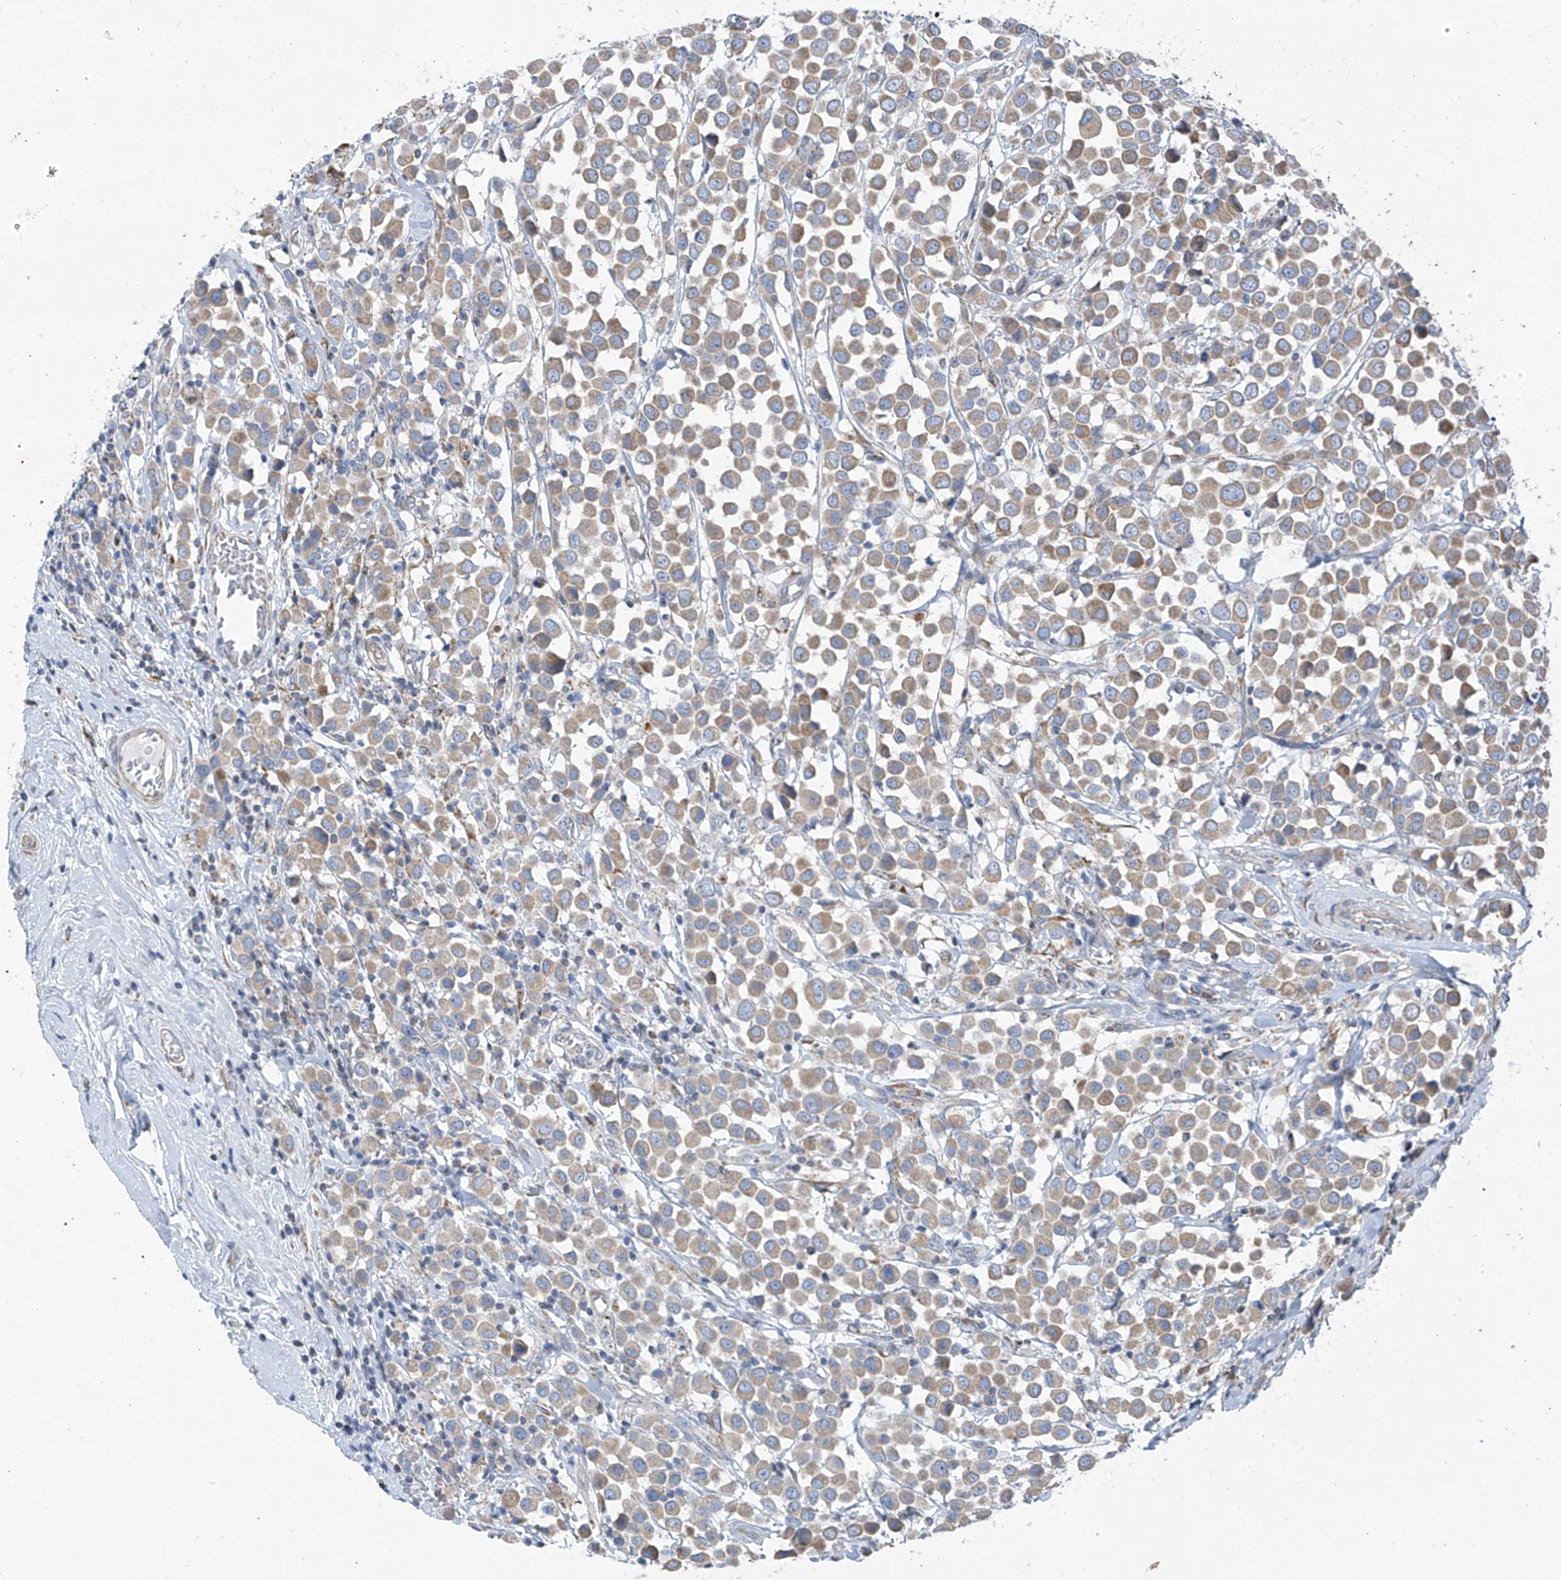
{"staining": {"intensity": "weak", "quantity": ">75%", "location": "cytoplasmic/membranous"}, "tissue": "breast cancer", "cell_type": "Tumor cells", "image_type": "cancer", "snomed": [{"axis": "morphology", "description": "Duct carcinoma"}, {"axis": "topography", "description": "Breast"}], "caption": "There is low levels of weak cytoplasmic/membranous positivity in tumor cells of breast invasive ductal carcinoma, as demonstrated by immunohistochemical staining (brown color).", "gene": "EOMES", "patient": {"sex": "female", "age": 61}}